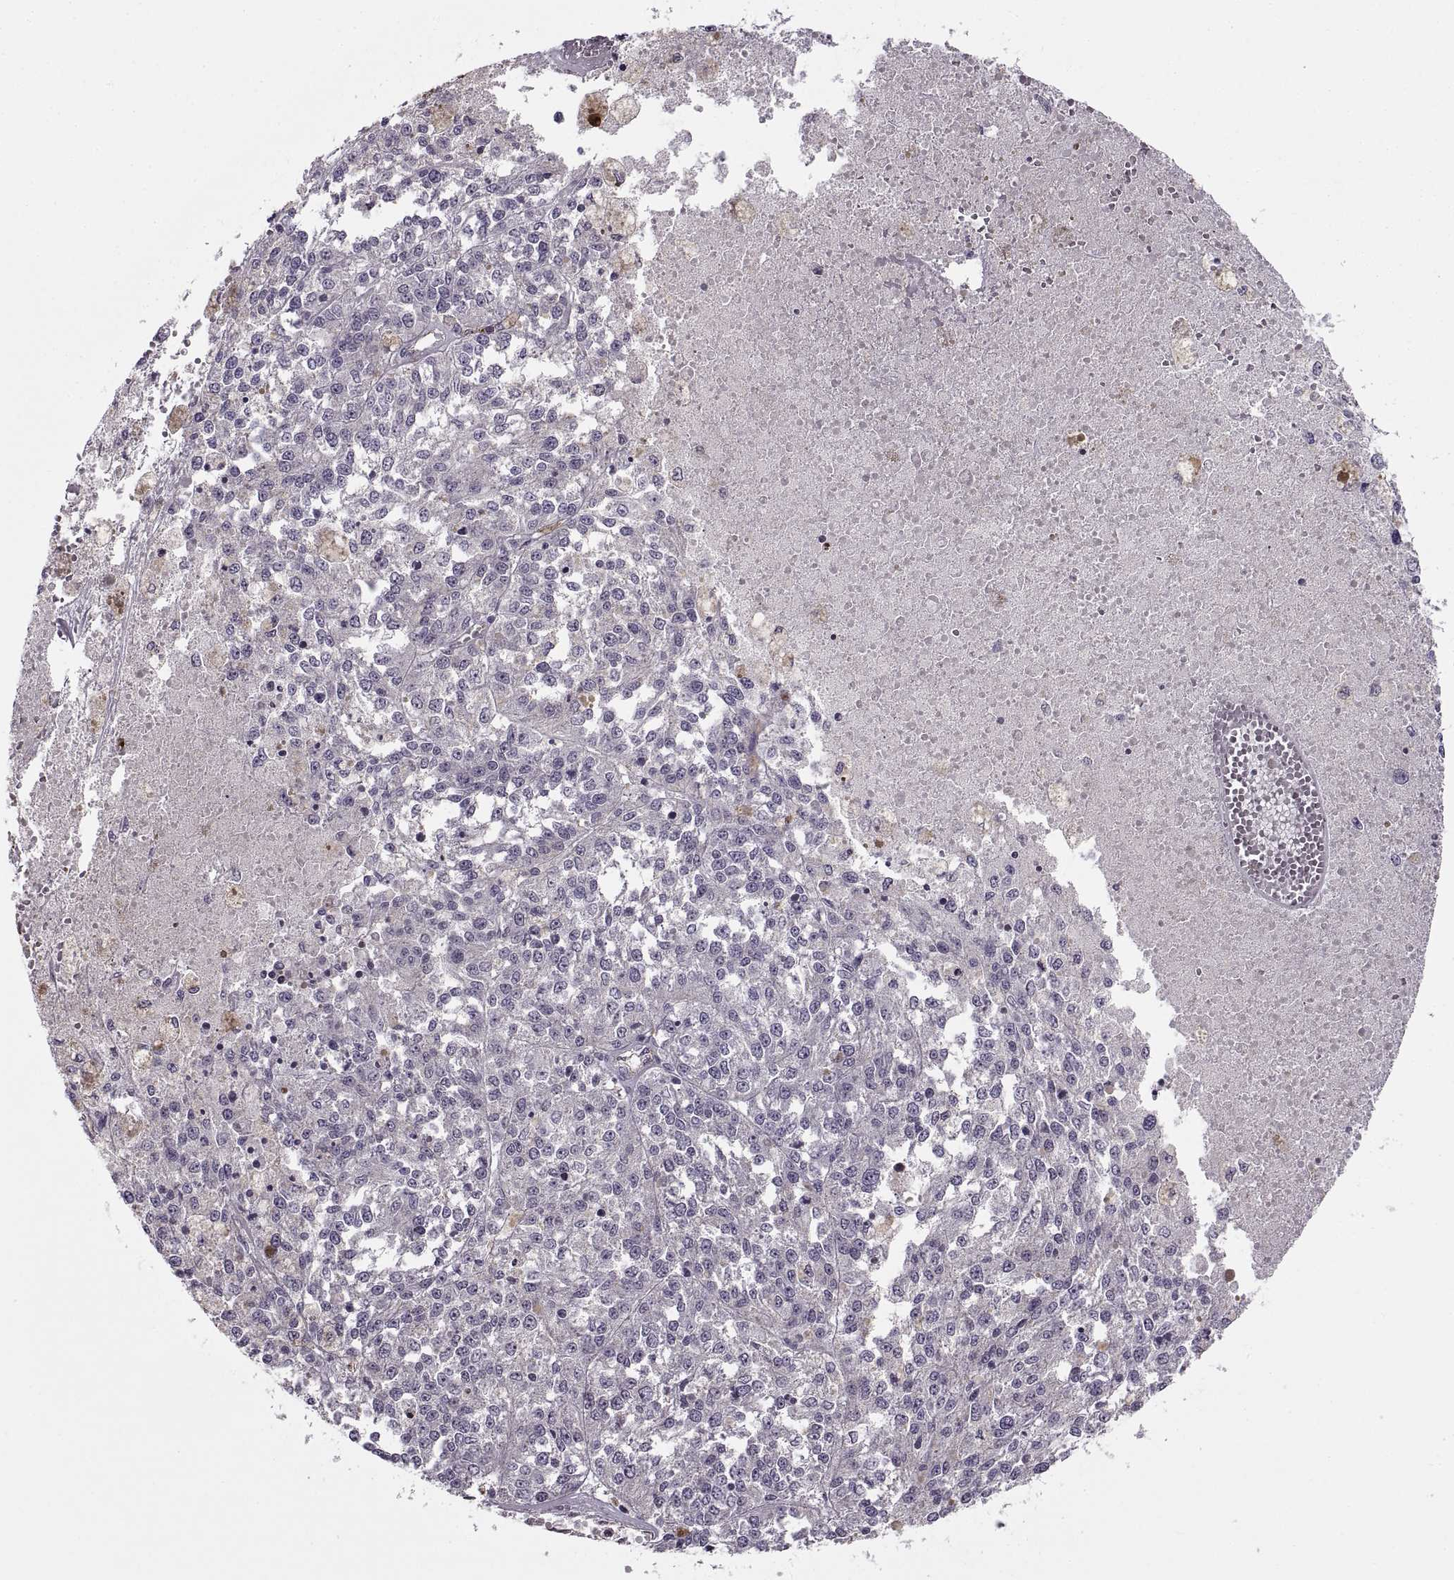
{"staining": {"intensity": "negative", "quantity": "none", "location": "none"}, "tissue": "melanoma", "cell_type": "Tumor cells", "image_type": "cancer", "snomed": [{"axis": "morphology", "description": "Malignant melanoma, Metastatic site"}, {"axis": "topography", "description": "Lymph node"}], "caption": "DAB immunohistochemical staining of melanoma shows no significant positivity in tumor cells.", "gene": "RALB", "patient": {"sex": "female", "age": 64}}